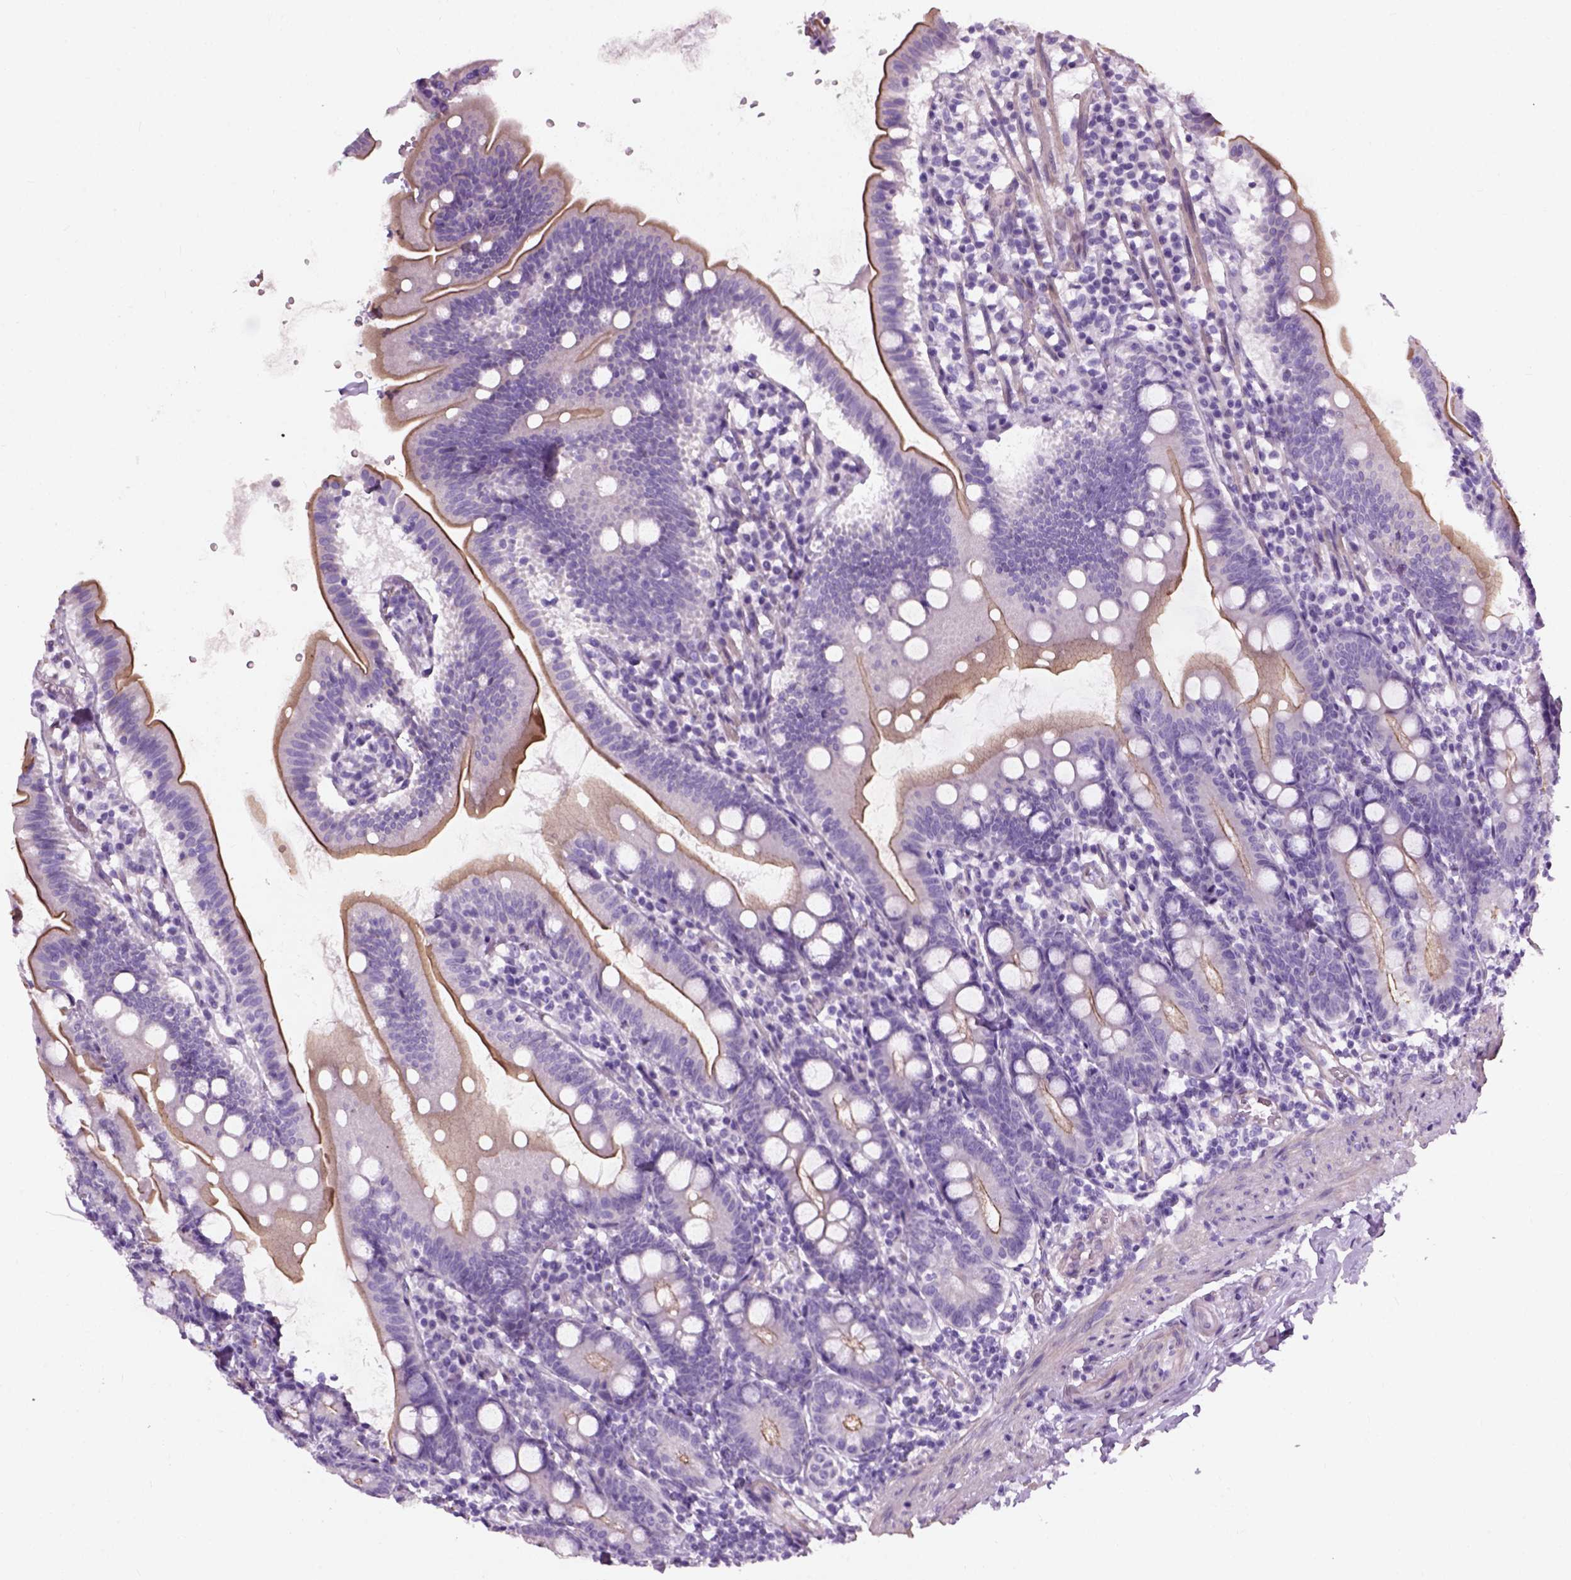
{"staining": {"intensity": "moderate", "quantity": "25%-75%", "location": "cytoplasmic/membranous"}, "tissue": "duodenum", "cell_type": "Glandular cells", "image_type": "normal", "snomed": [{"axis": "morphology", "description": "Normal tissue, NOS"}, {"axis": "topography", "description": "Duodenum"}], "caption": "A histopathology image showing moderate cytoplasmic/membranous staining in approximately 25%-75% of glandular cells in benign duodenum, as visualized by brown immunohistochemical staining.", "gene": "FAM161A", "patient": {"sex": "female", "age": 67}}